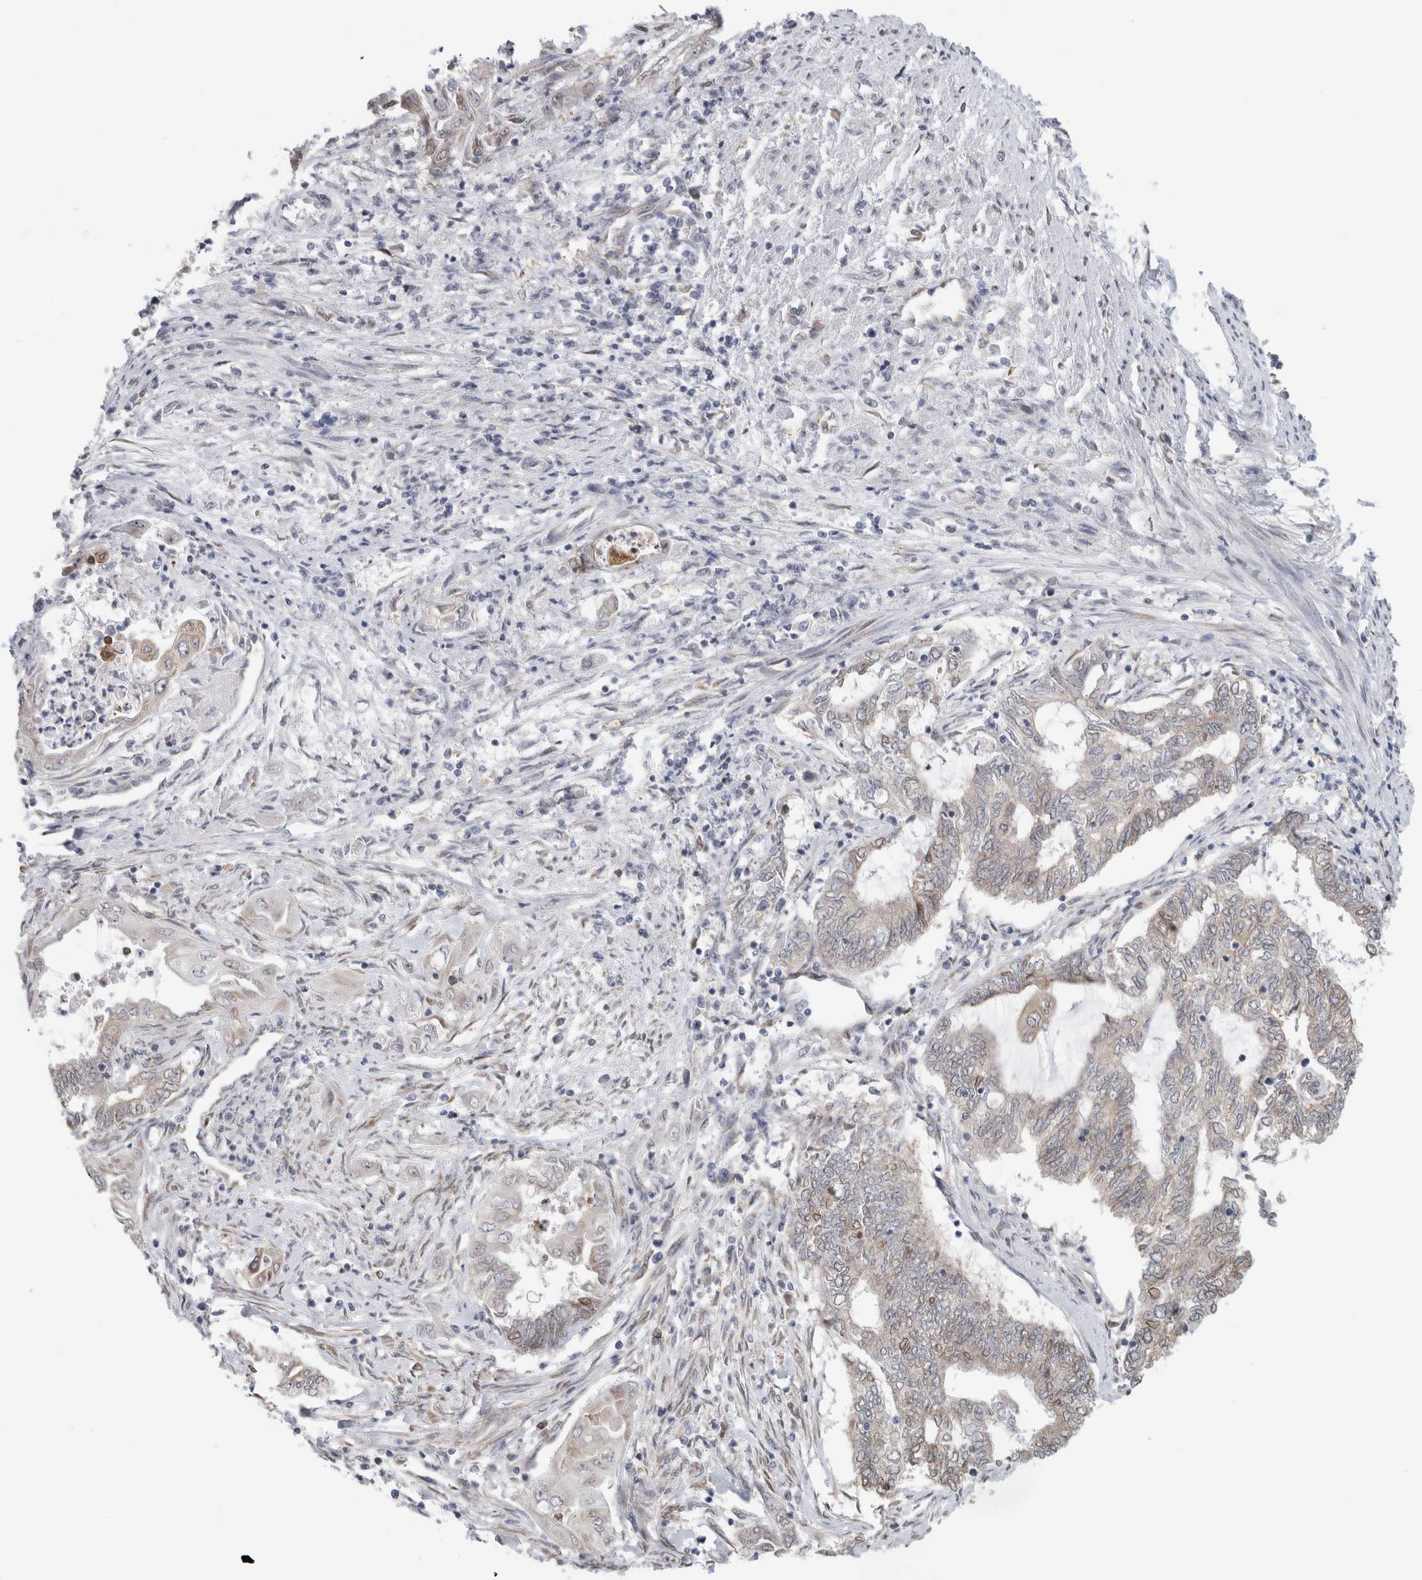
{"staining": {"intensity": "moderate", "quantity": ">75%", "location": "cytoplasmic/membranous,nuclear"}, "tissue": "endometrial cancer", "cell_type": "Tumor cells", "image_type": "cancer", "snomed": [{"axis": "morphology", "description": "Adenocarcinoma, NOS"}, {"axis": "topography", "description": "Uterus"}, {"axis": "topography", "description": "Endometrium"}], "caption": "A brown stain highlights moderate cytoplasmic/membranous and nuclear staining of a protein in endometrial cancer tumor cells. The staining is performed using DAB (3,3'-diaminobenzidine) brown chromogen to label protein expression. The nuclei are counter-stained blue using hematoxylin.", "gene": "RBMX2", "patient": {"sex": "female", "age": 70}}